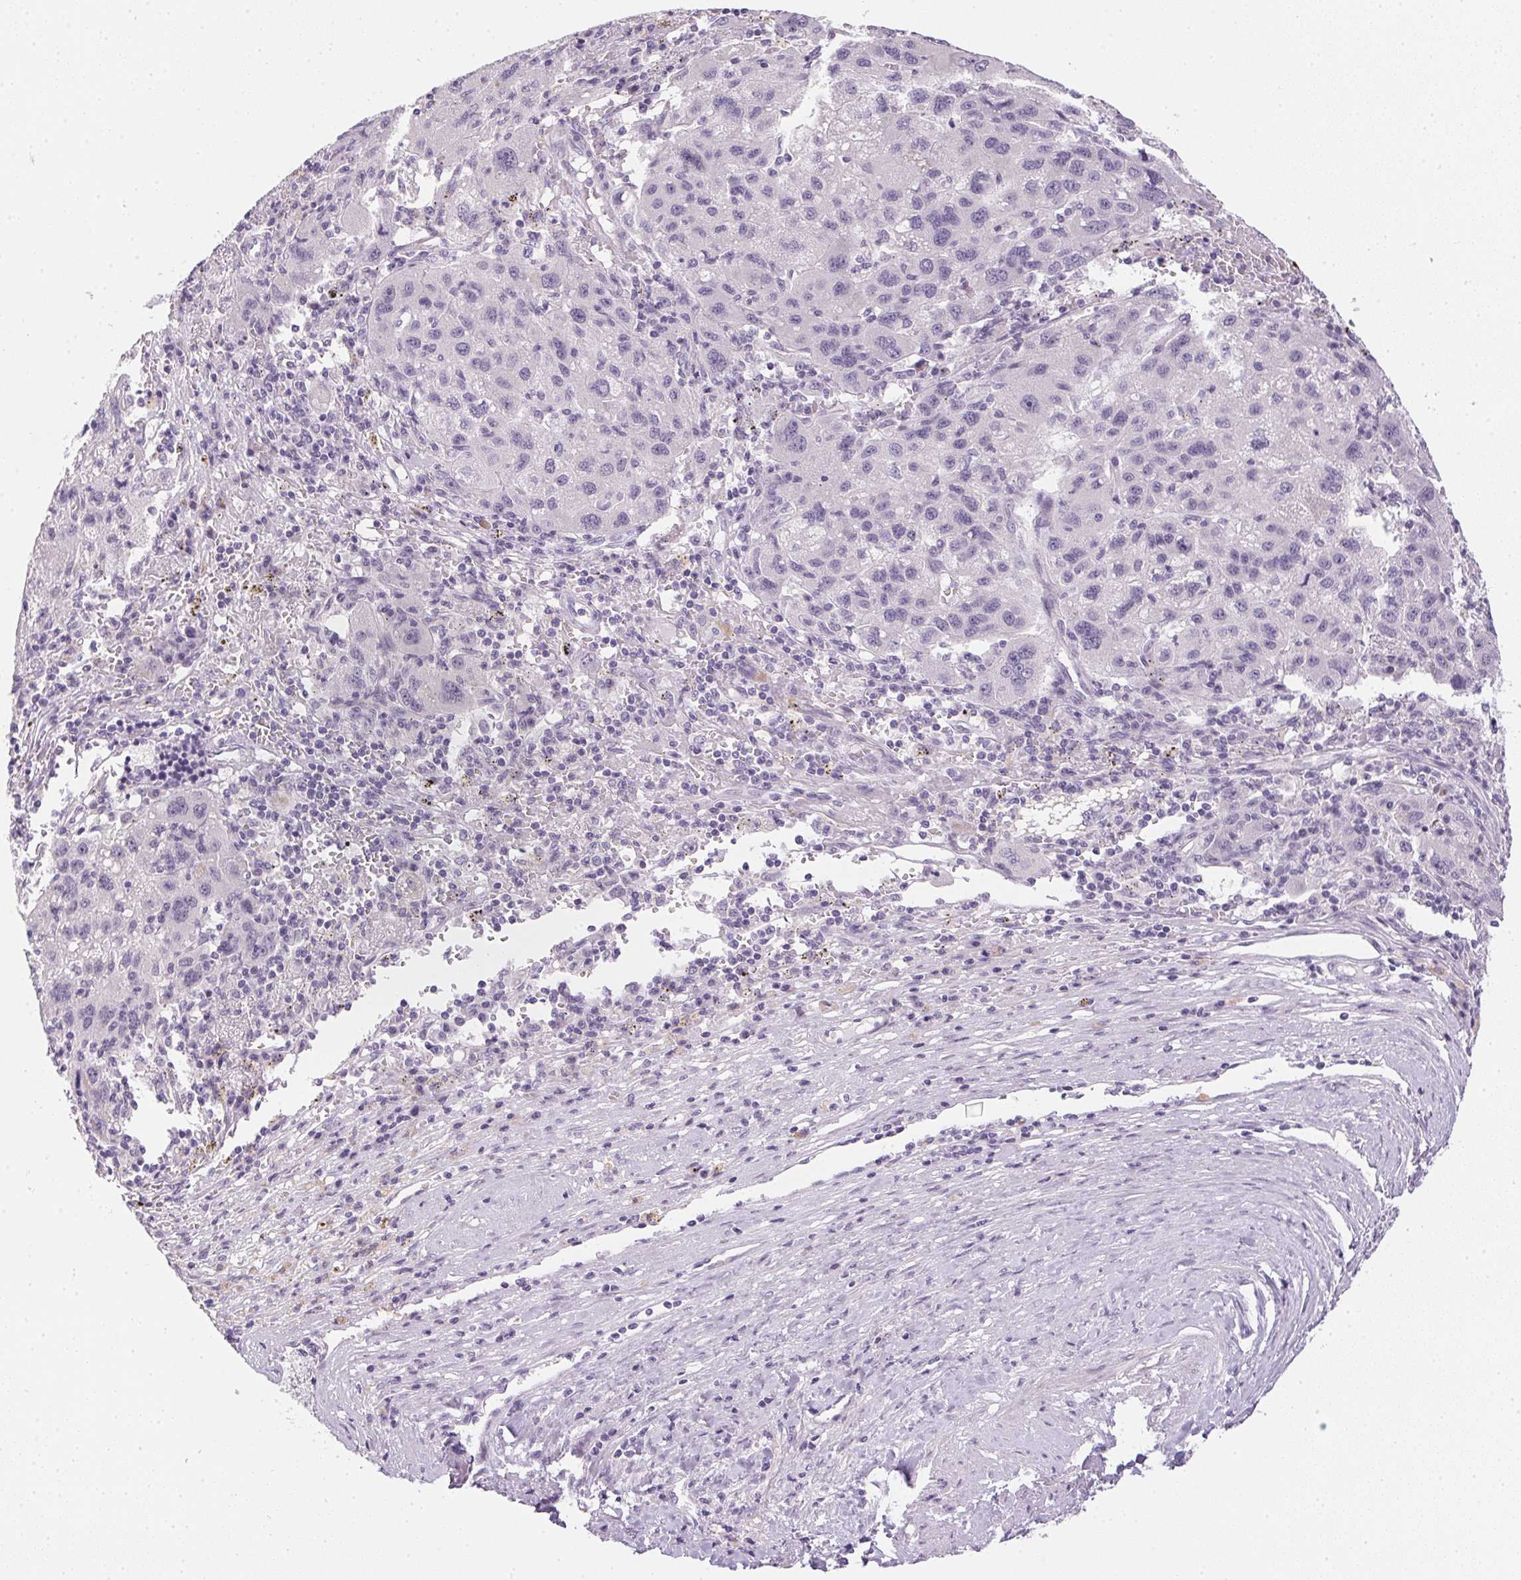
{"staining": {"intensity": "negative", "quantity": "none", "location": "none"}, "tissue": "liver cancer", "cell_type": "Tumor cells", "image_type": "cancer", "snomed": [{"axis": "morphology", "description": "Carcinoma, Hepatocellular, NOS"}, {"axis": "topography", "description": "Liver"}], "caption": "Immunohistochemistry (IHC) of human hepatocellular carcinoma (liver) reveals no positivity in tumor cells.", "gene": "GSDMC", "patient": {"sex": "female", "age": 77}}